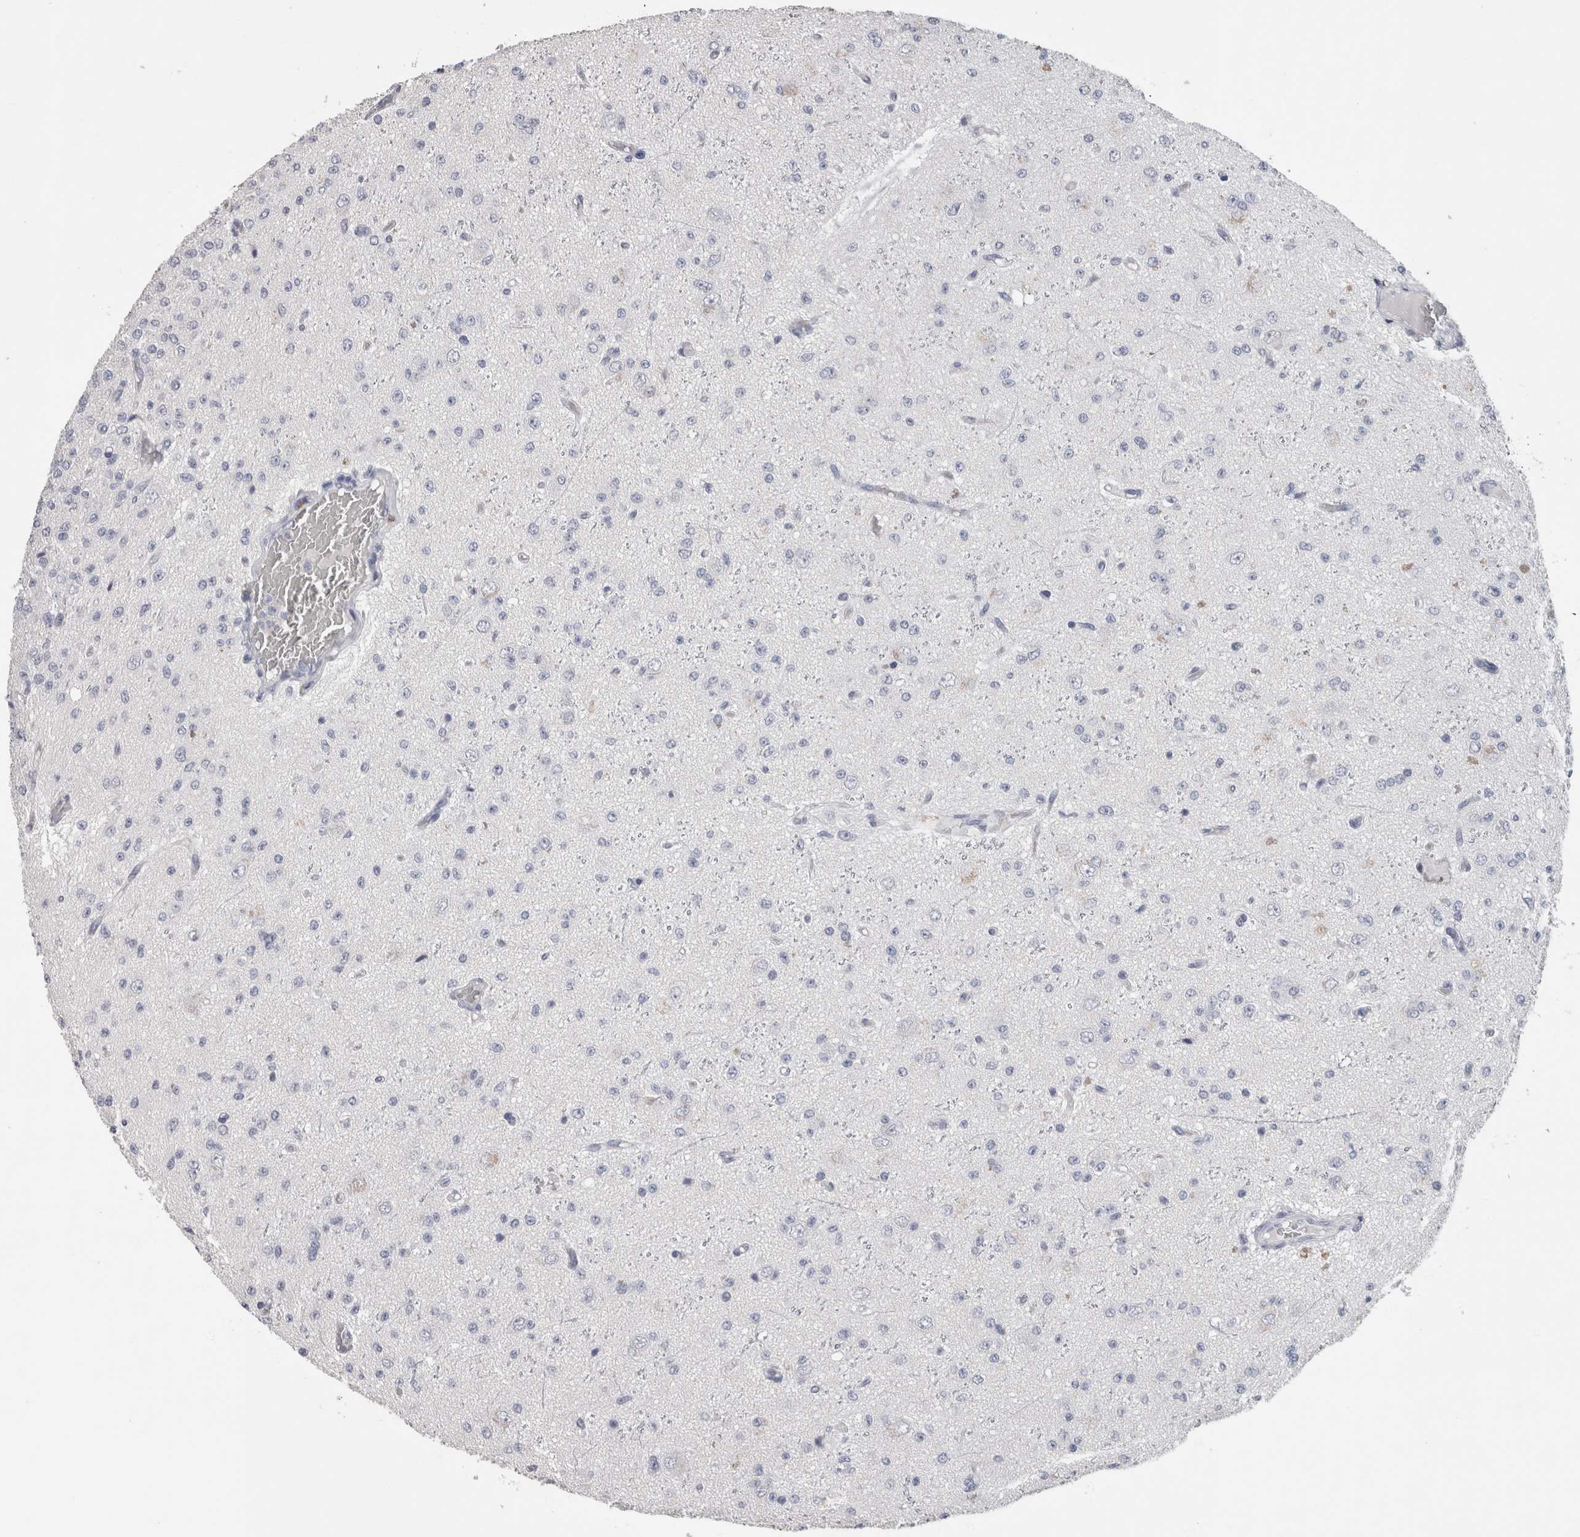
{"staining": {"intensity": "negative", "quantity": "none", "location": "none"}, "tissue": "glioma", "cell_type": "Tumor cells", "image_type": "cancer", "snomed": [{"axis": "morphology", "description": "Glioma, malignant, High grade"}, {"axis": "topography", "description": "pancreas cauda"}], "caption": "The micrograph displays no staining of tumor cells in malignant high-grade glioma.", "gene": "CA8", "patient": {"sex": "male", "age": 60}}